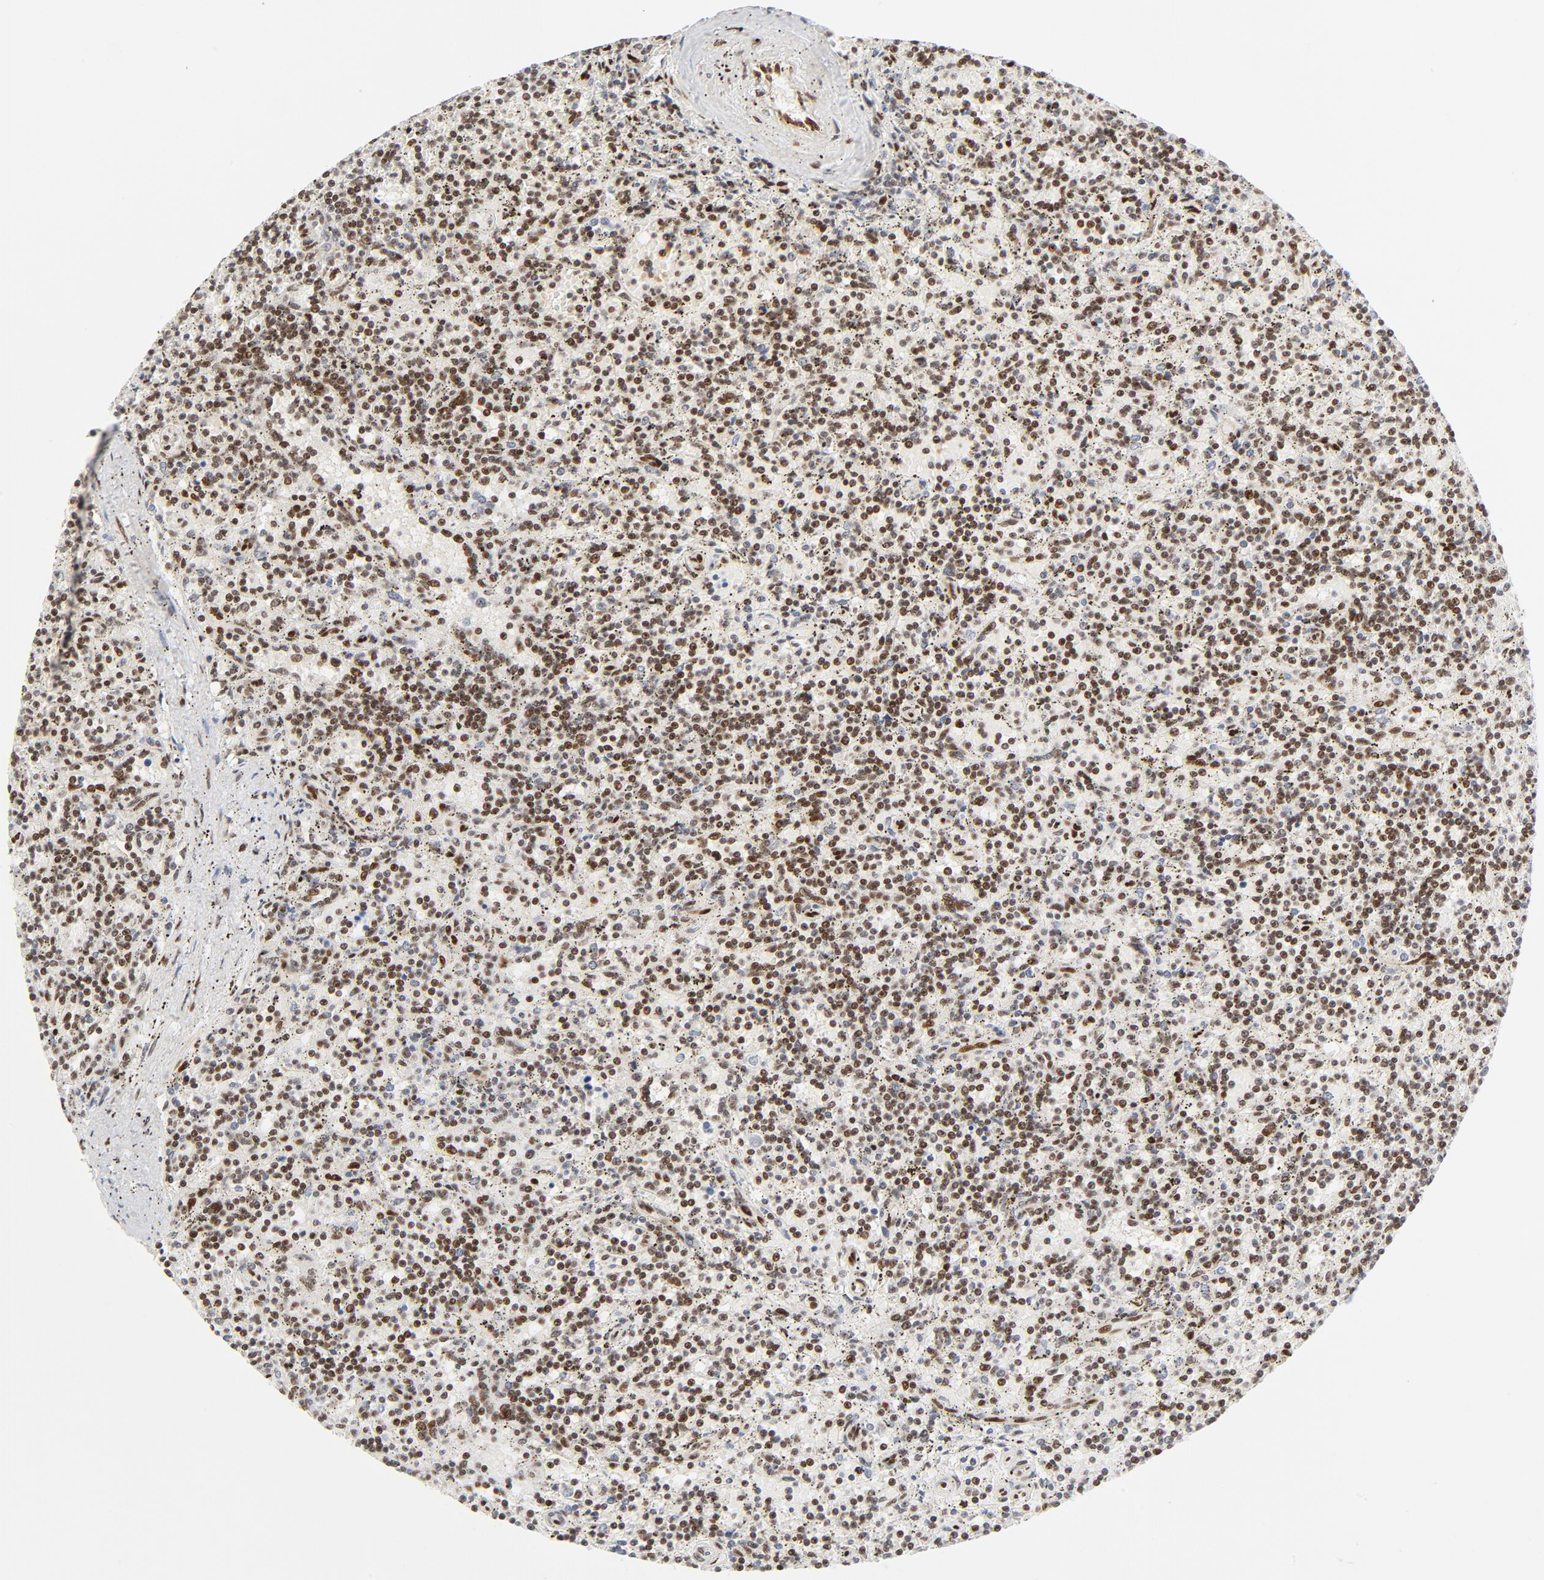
{"staining": {"intensity": "moderate", "quantity": "25%-75%", "location": "nuclear"}, "tissue": "lymphoma", "cell_type": "Tumor cells", "image_type": "cancer", "snomed": [{"axis": "morphology", "description": "Malignant lymphoma, non-Hodgkin's type, Low grade"}, {"axis": "topography", "description": "Spleen"}], "caption": "A high-resolution histopathology image shows IHC staining of lymphoma, which reveals moderate nuclear positivity in about 25%-75% of tumor cells. (IHC, brightfield microscopy, high magnification).", "gene": "MEF2A", "patient": {"sex": "male", "age": 73}}